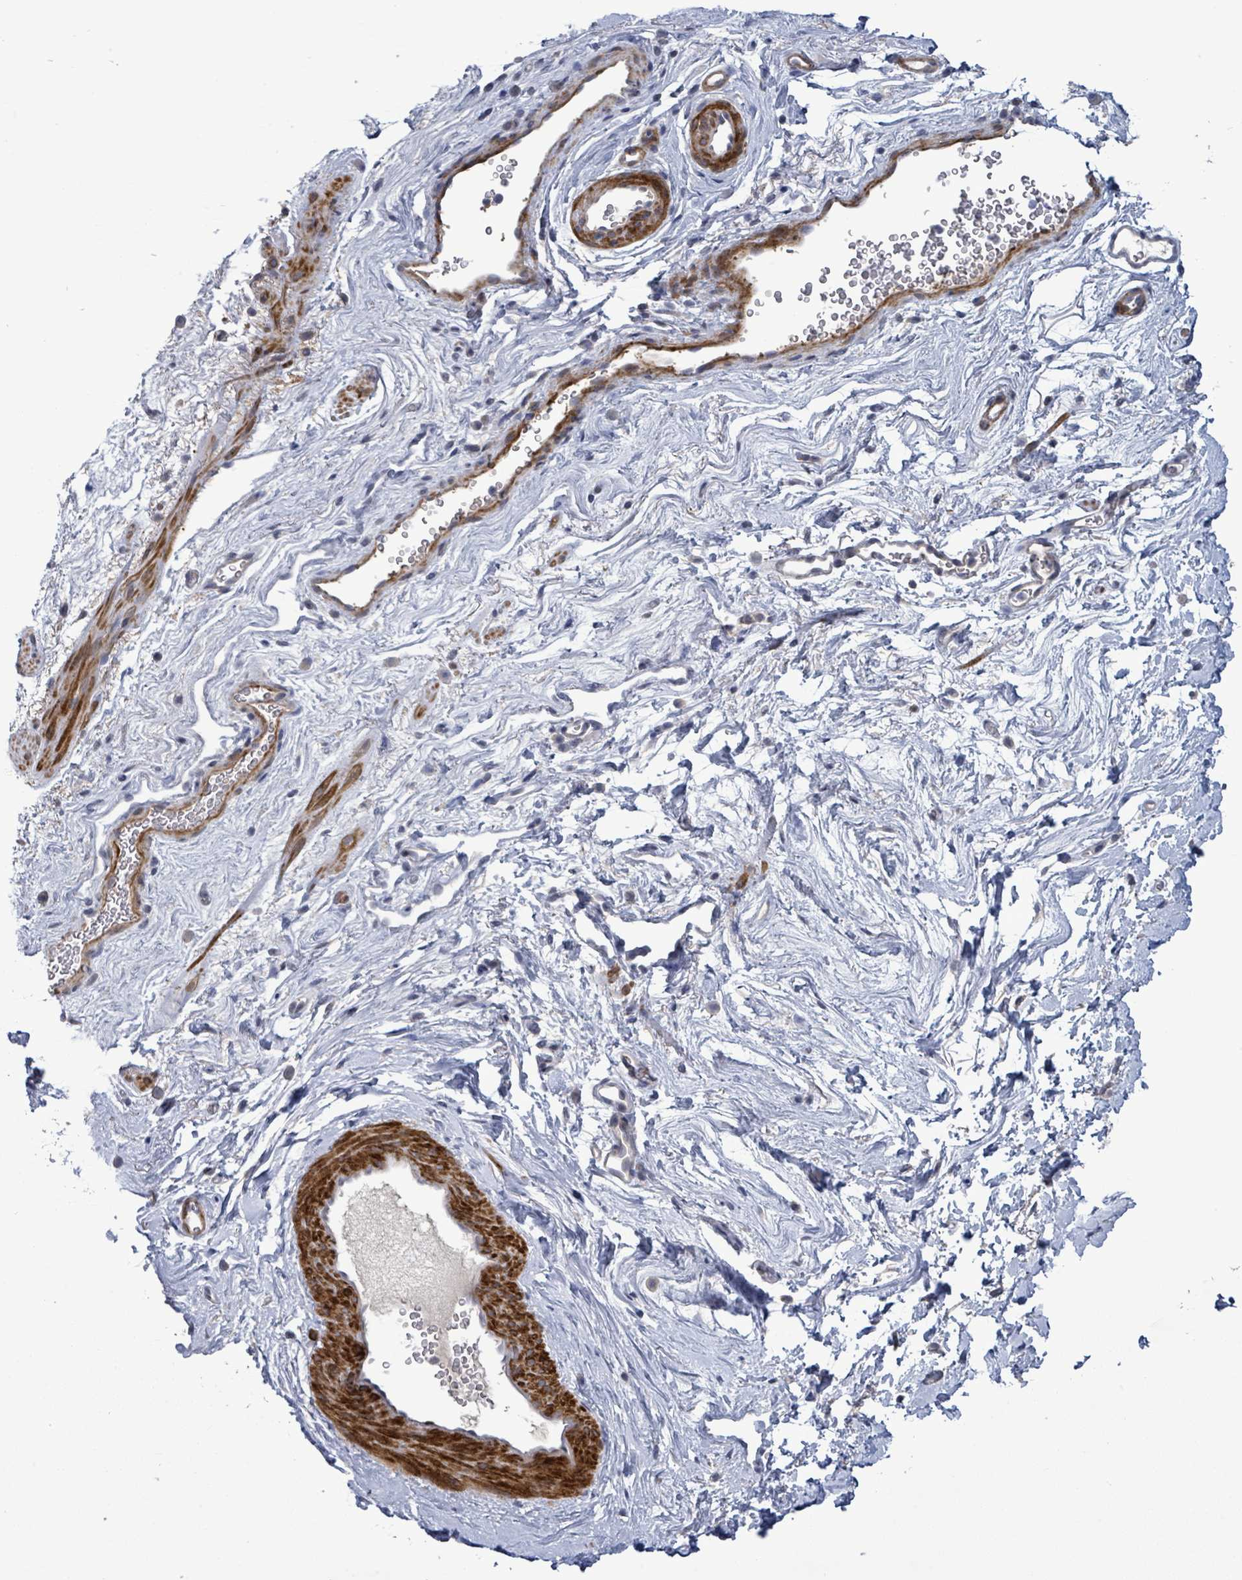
{"staining": {"intensity": "strong", "quantity": ">75%", "location": "cytoplasmic/membranous"}, "tissue": "smooth muscle", "cell_type": "Smooth muscle cells", "image_type": "normal", "snomed": [{"axis": "morphology", "description": "Normal tissue, NOS"}, {"axis": "topography", "description": "Smooth muscle"}, {"axis": "topography", "description": "Peripheral nerve tissue"}], "caption": "Normal smooth muscle was stained to show a protein in brown. There is high levels of strong cytoplasmic/membranous positivity in about >75% of smooth muscle cells. The protein of interest is stained brown, and the nuclei are stained in blue (DAB IHC with brightfield microscopy, high magnification).", "gene": "AMMECR1", "patient": {"sex": "male", "age": 69}}